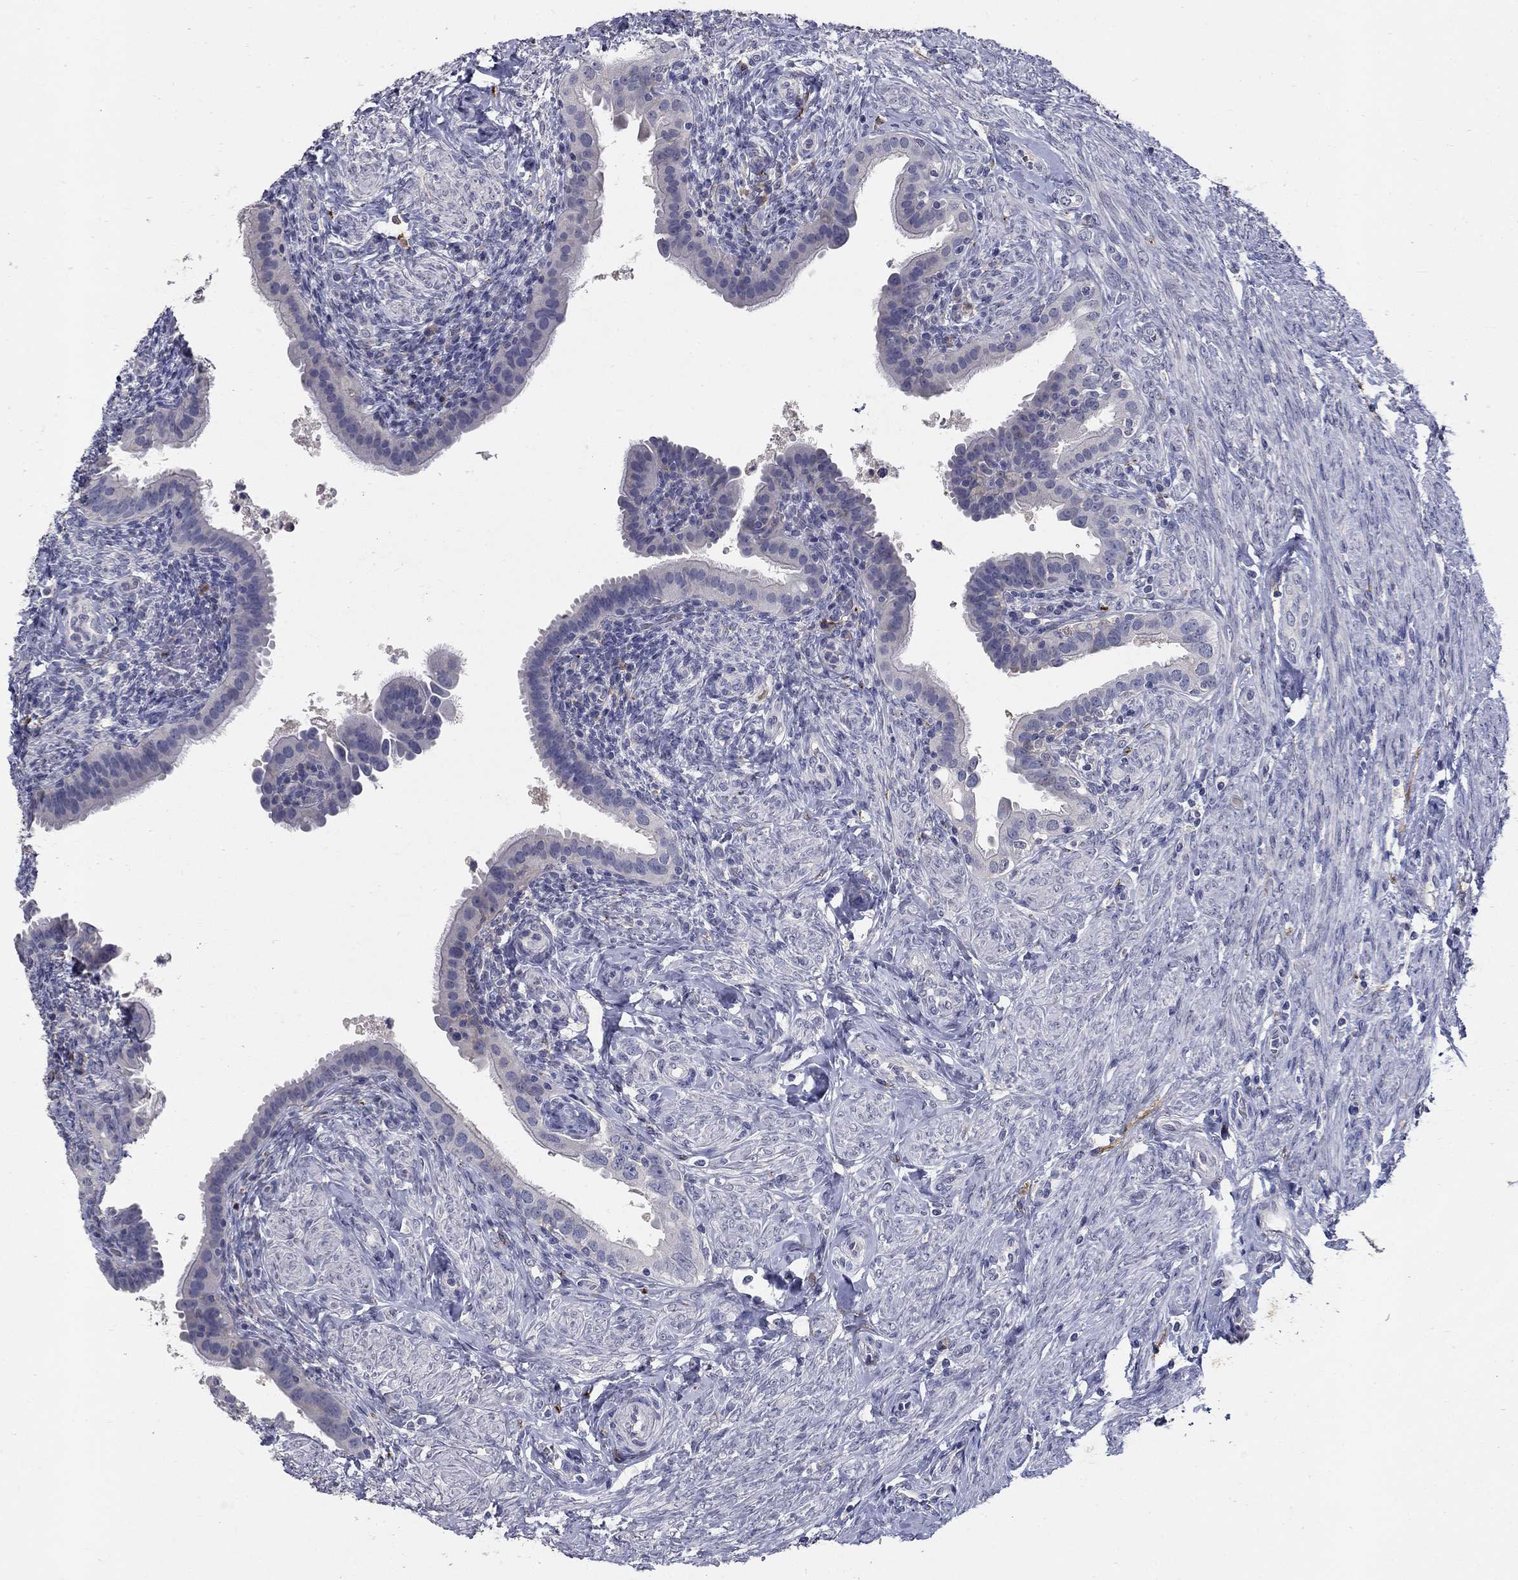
{"staining": {"intensity": "negative", "quantity": "none", "location": "none"}, "tissue": "fallopian tube", "cell_type": "Glandular cells", "image_type": "normal", "snomed": [{"axis": "morphology", "description": "Normal tissue, NOS"}, {"axis": "topography", "description": "Fallopian tube"}], "caption": "An immunohistochemistry (IHC) histopathology image of unremarkable fallopian tube is shown. There is no staining in glandular cells of fallopian tube. Brightfield microscopy of IHC stained with DAB (3,3'-diaminobenzidine) (brown) and hematoxylin (blue), captured at high magnification.", "gene": "CD274", "patient": {"sex": "female", "age": 41}}